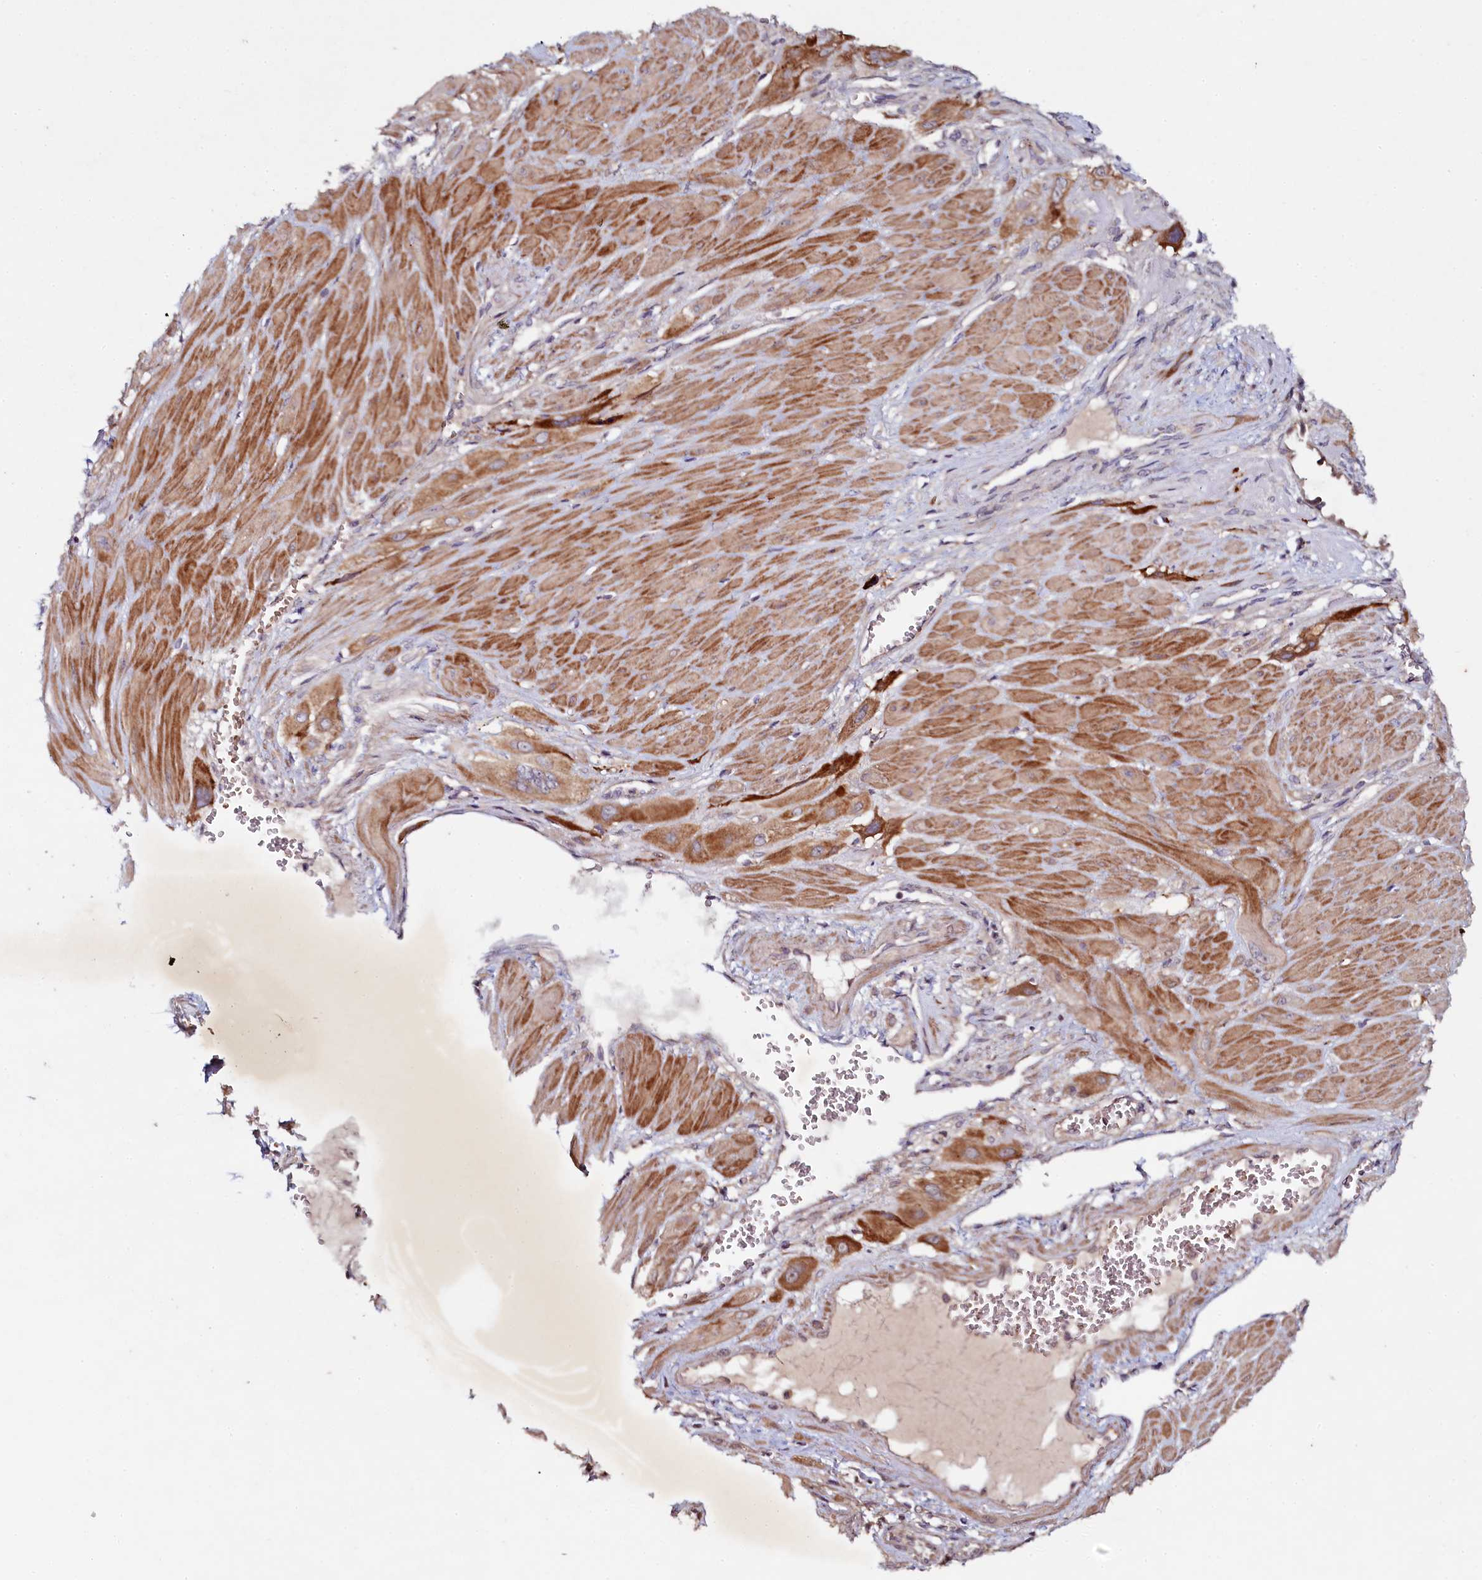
{"staining": {"intensity": "moderate", "quantity": ">75%", "location": "cytoplasmic/membranous"}, "tissue": "cervical cancer", "cell_type": "Tumor cells", "image_type": "cancer", "snomed": [{"axis": "morphology", "description": "Squamous cell carcinoma, NOS"}, {"axis": "topography", "description": "Cervix"}], "caption": "An image of cervical squamous cell carcinoma stained for a protein displays moderate cytoplasmic/membranous brown staining in tumor cells. The protein is stained brown, and the nuclei are stained in blue (DAB (3,3'-diaminobenzidine) IHC with brightfield microscopy, high magnification).", "gene": "SEC24C", "patient": {"sex": "female", "age": 34}}